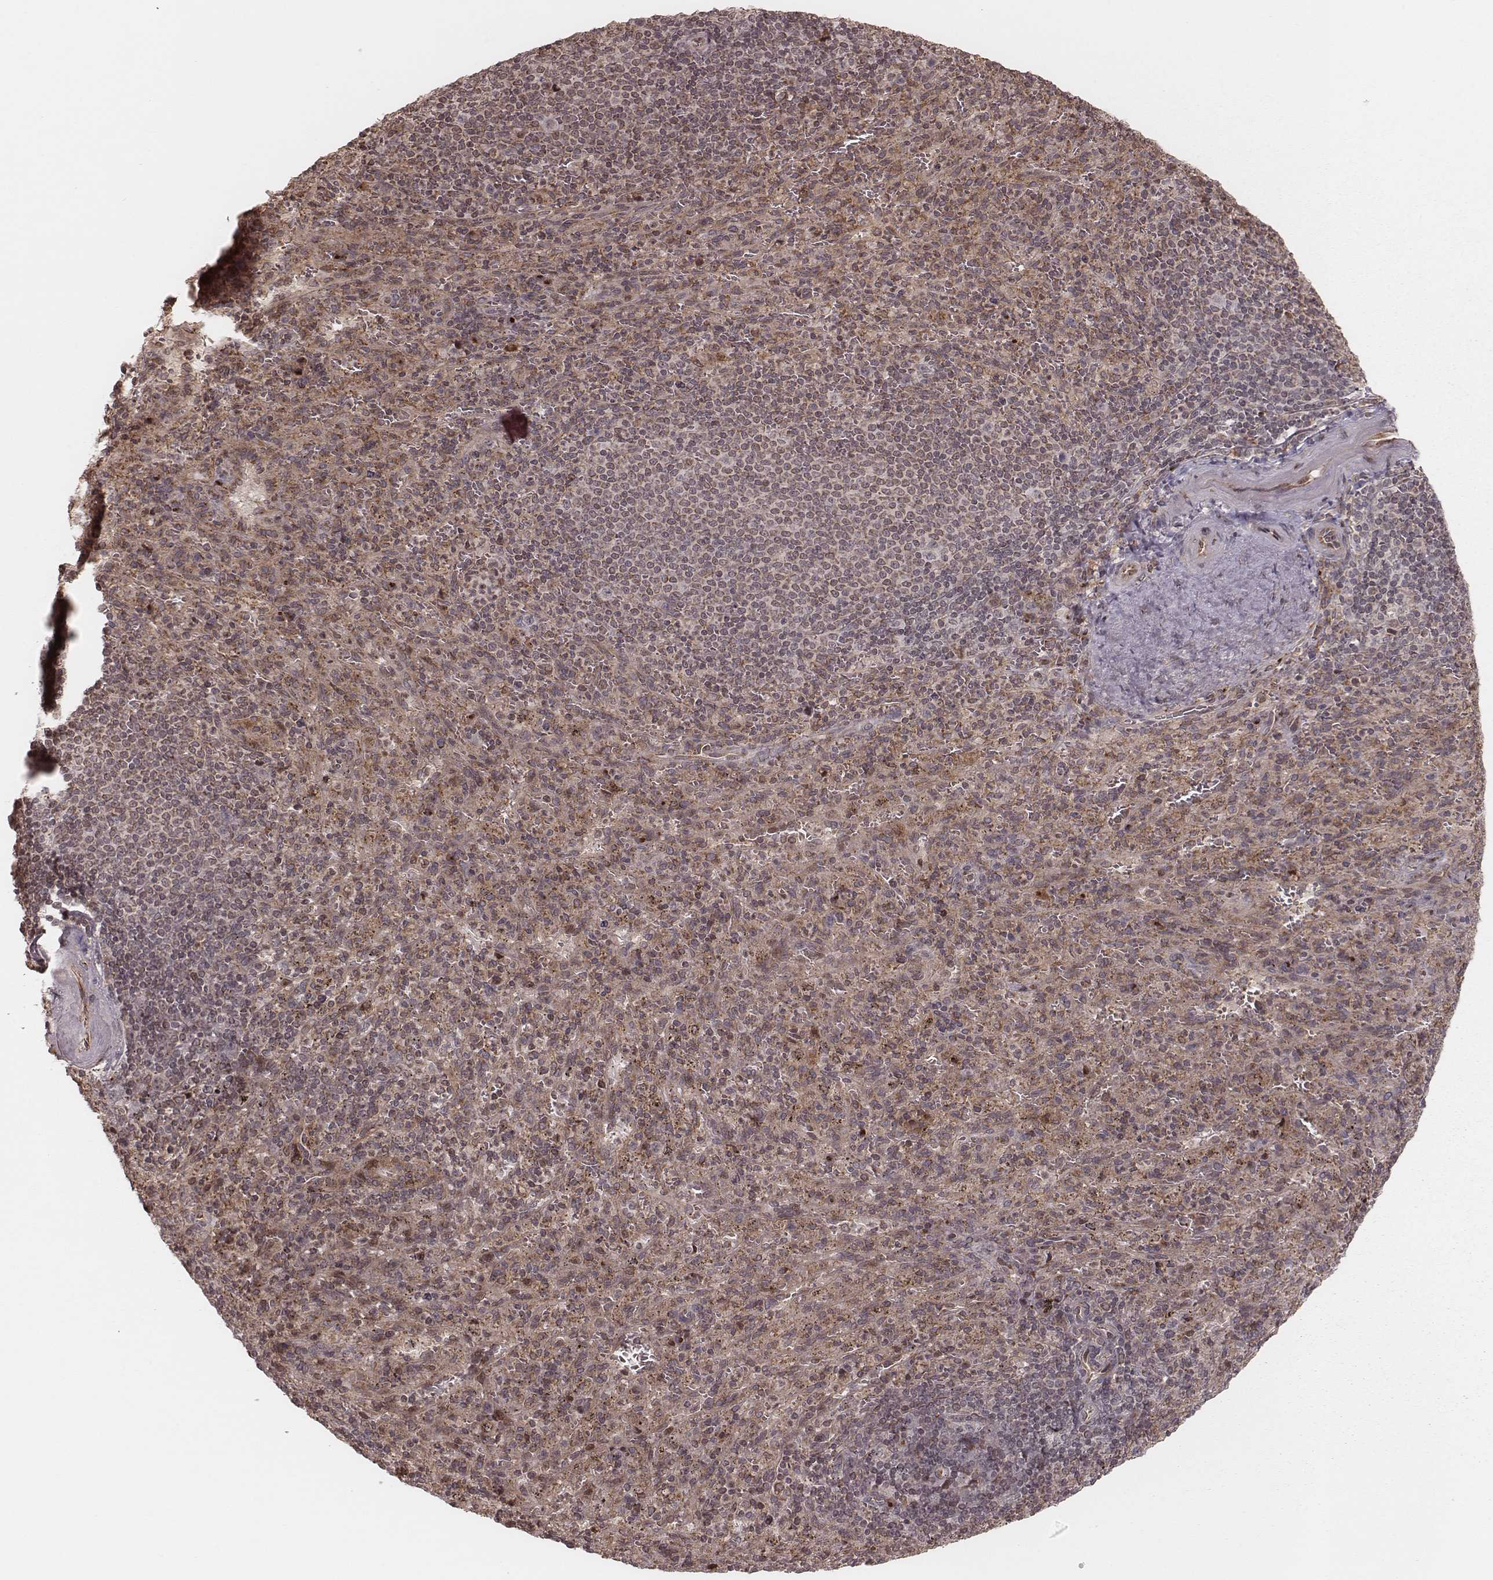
{"staining": {"intensity": "moderate", "quantity": ">75%", "location": "cytoplasmic/membranous"}, "tissue": "spleen", "cell_type": "Cells in red pulp", "image_type": "normal", "snomed": [{"axis": "morphology", "description": "Normal tissue, NOS"}, {"axis": "topography", "description": "Spleen"}], "caption": "High-power microscopy captured an immunohistochemistry (IHC) image of unremarkable spleen, revealing moderate cytoplasmic/membranous staining in about >75% of cells in red pulp.", "gene": "MYO19", "patient": {"sex": "male", "age": 57}}